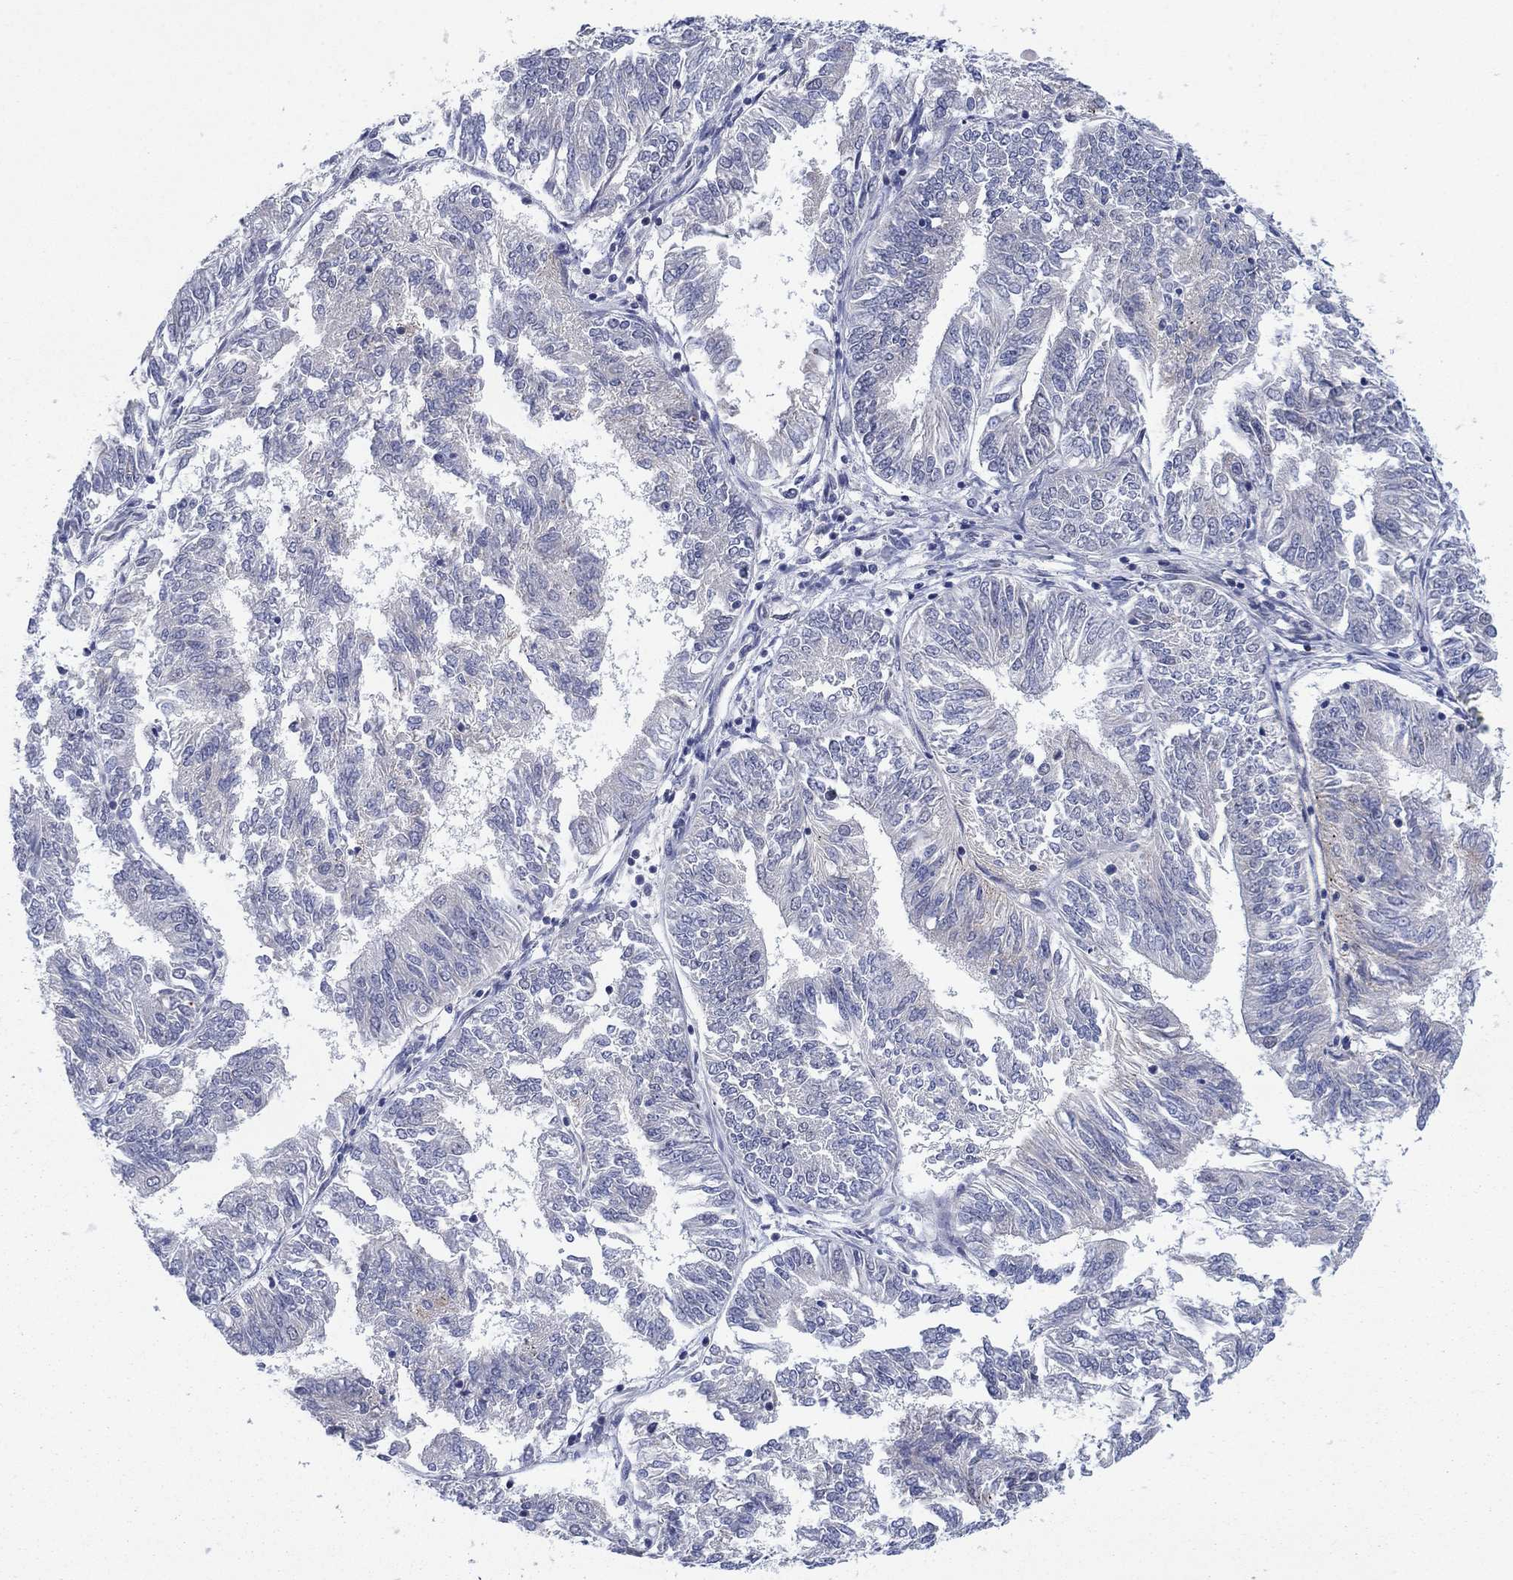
{"staining": {"intensity": "negative", "quantity": "none", "location": "none"}, "tissue": "endometrial cancer", "cell_type": "Tumor cells", "image_type": "cancer", "snomed": [{"axis": "morphology", "description": "Adenocarcinoma, NOS"}, {"axis": "topography", "description": "Endometrium"}], "caption": "Immunohistochemistry of adenocarcinoma (endometrial) demonstrates no staining in tumor cells. (Brightfield microscopy of DAB (3,3'-diaminobenzidine) immunohistochemistry (IHC) at high magnification).", "gene": "SDC1", "patient": {"sex": "female", "age": 58}}